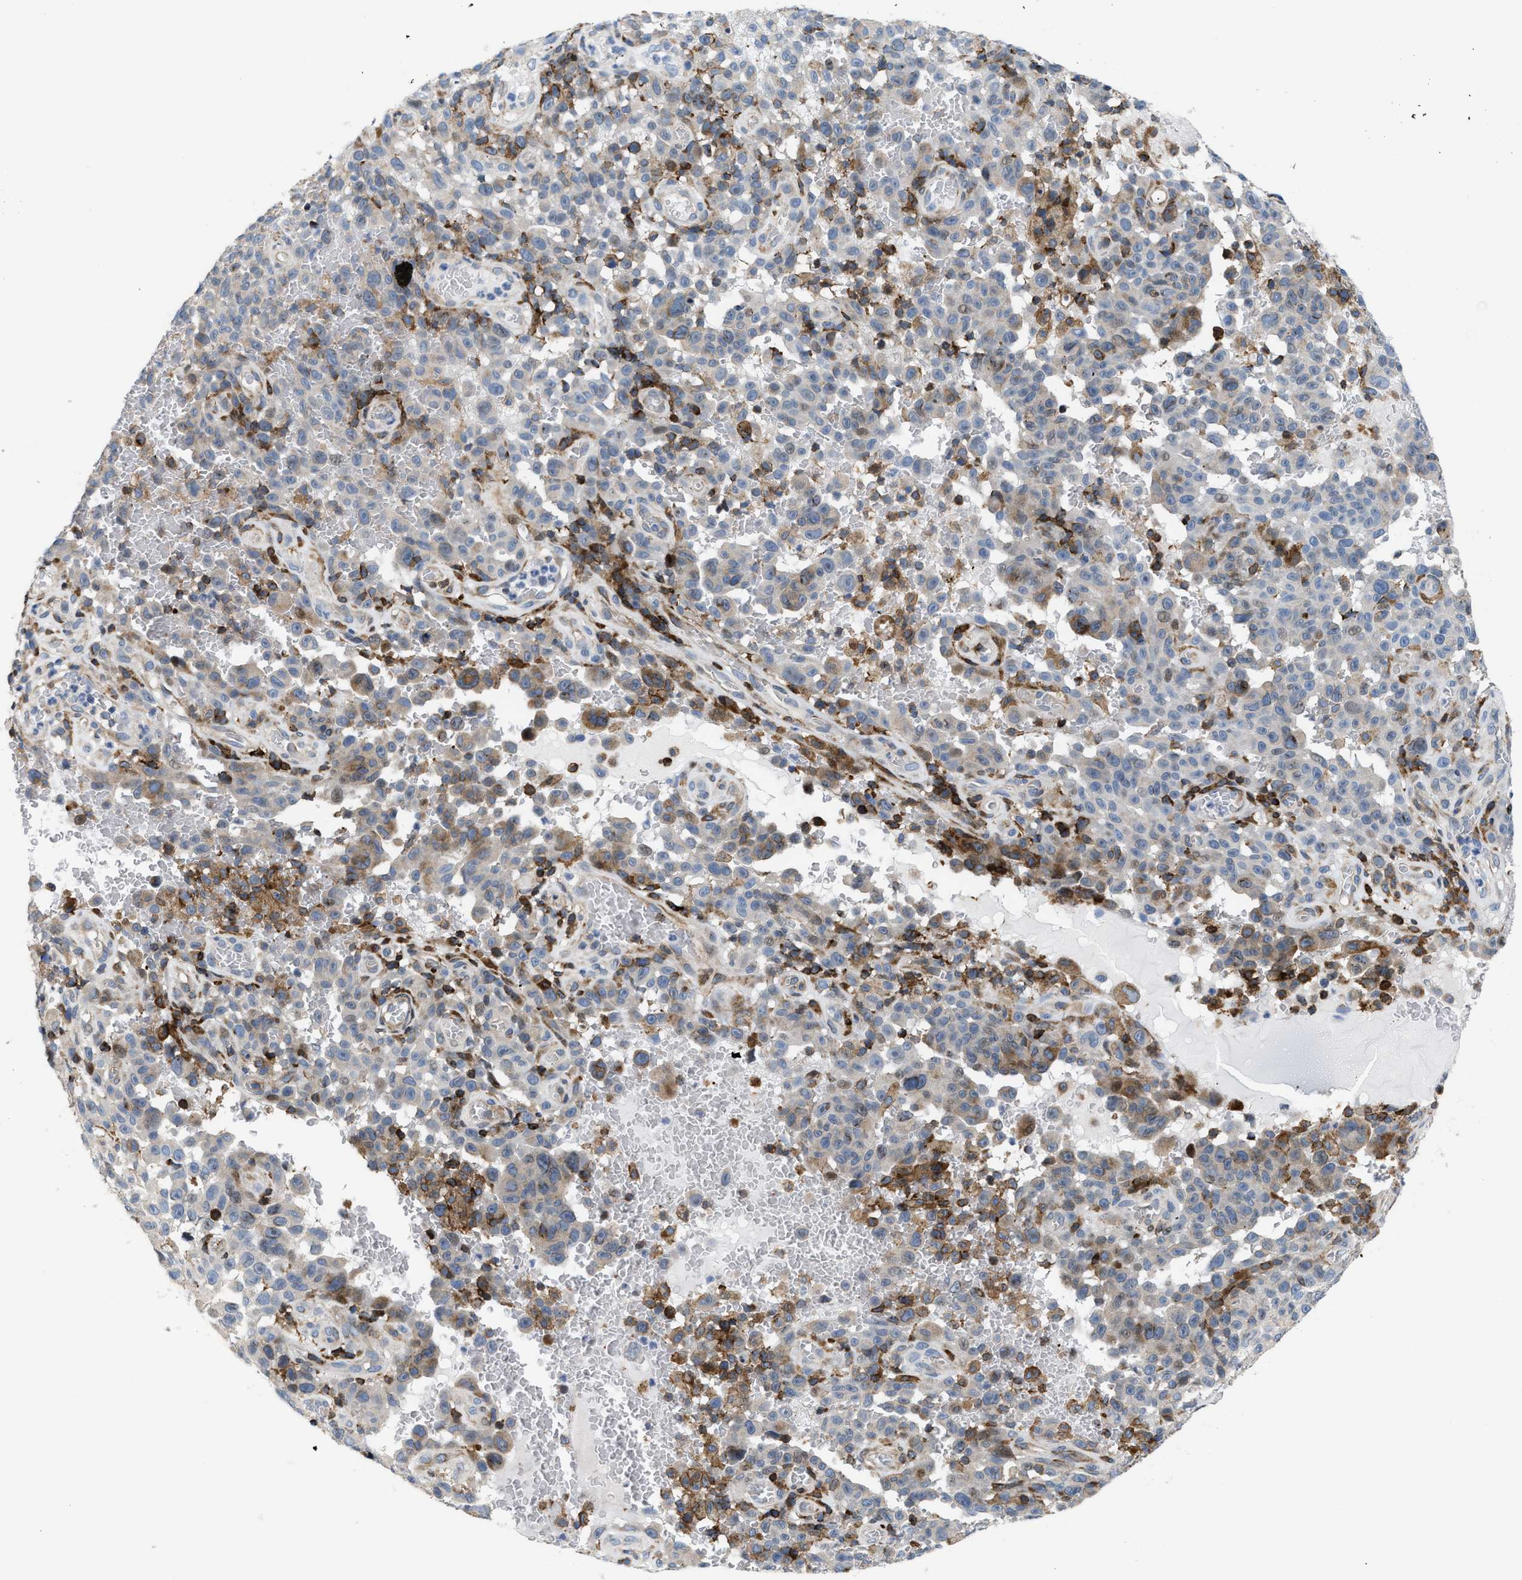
{"staining": {"intensity": "weak", "quantity": "<25%", "location": "cytoplasmic/membranous"}, "tissue": "melanoma", "cell_type": "Tumor cells", "image_type": "cancer", "snomed": [{"axis": "morphology", "description": "Malignant melanoma, NOS"}, {"axis": "topography", "description": "Skin"}], "caption": "Immunohistochemistry (IHC) photomicrograph of malignant melanoma stained for a protein (brown), which shows no positivity in tumor cells.", "gene": "ATP9A", "patient": {"sex": "female", "age": 82}}